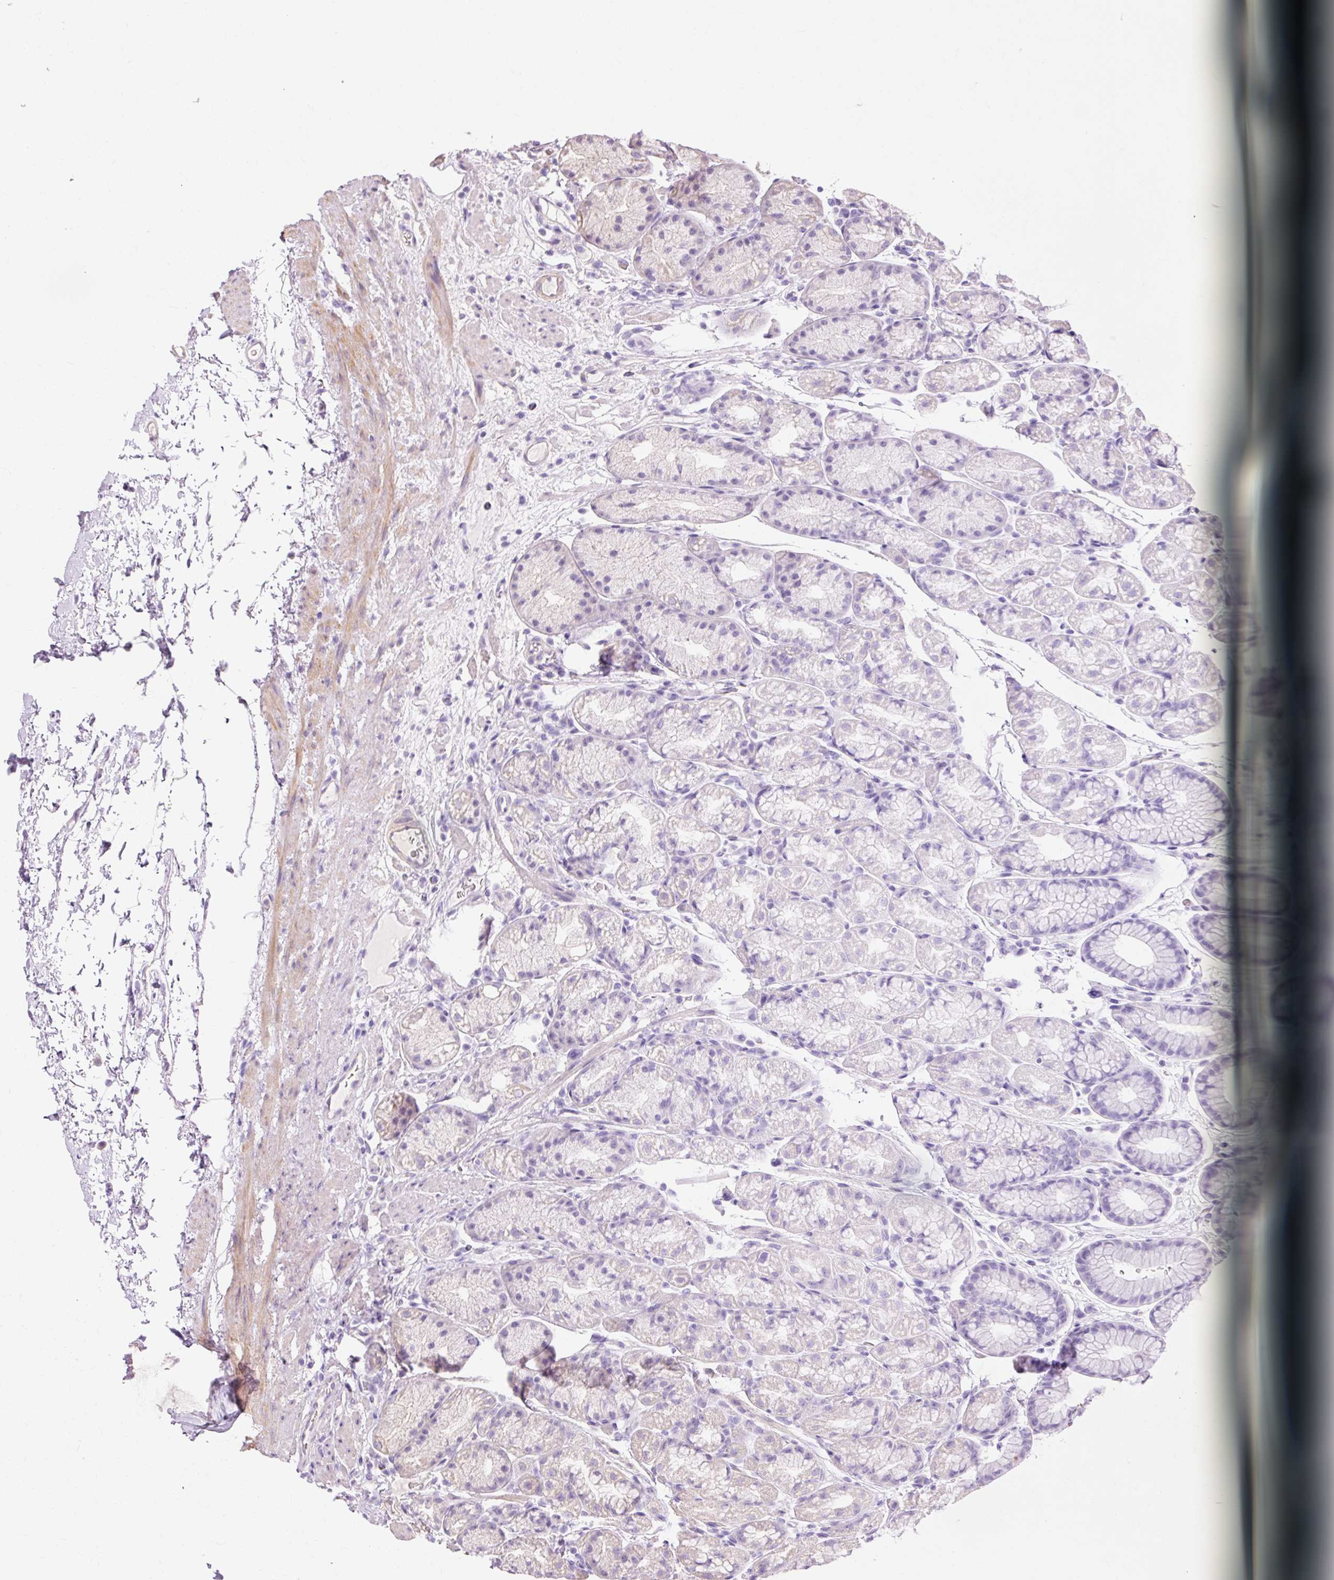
{"staining": {"intensity": "weak", "quantity": "<25%", "location": "cytoplasmic/membranous"}, "tissue": "stomach", "cell_type": "Glandular cells", "image_type": "normal", "snomed": [{"axis": "morphology", "description": "Normal tissue, NOS"}, {"axis": "topography", "description": "Stomach, lower"}], "caption": "IHC image of benign human stomach stained for a protein (brown), which demonstrates no staining in glandular cells.", "gene": "RIPOR3", "patient": {"sex": "male", "age": 67}}